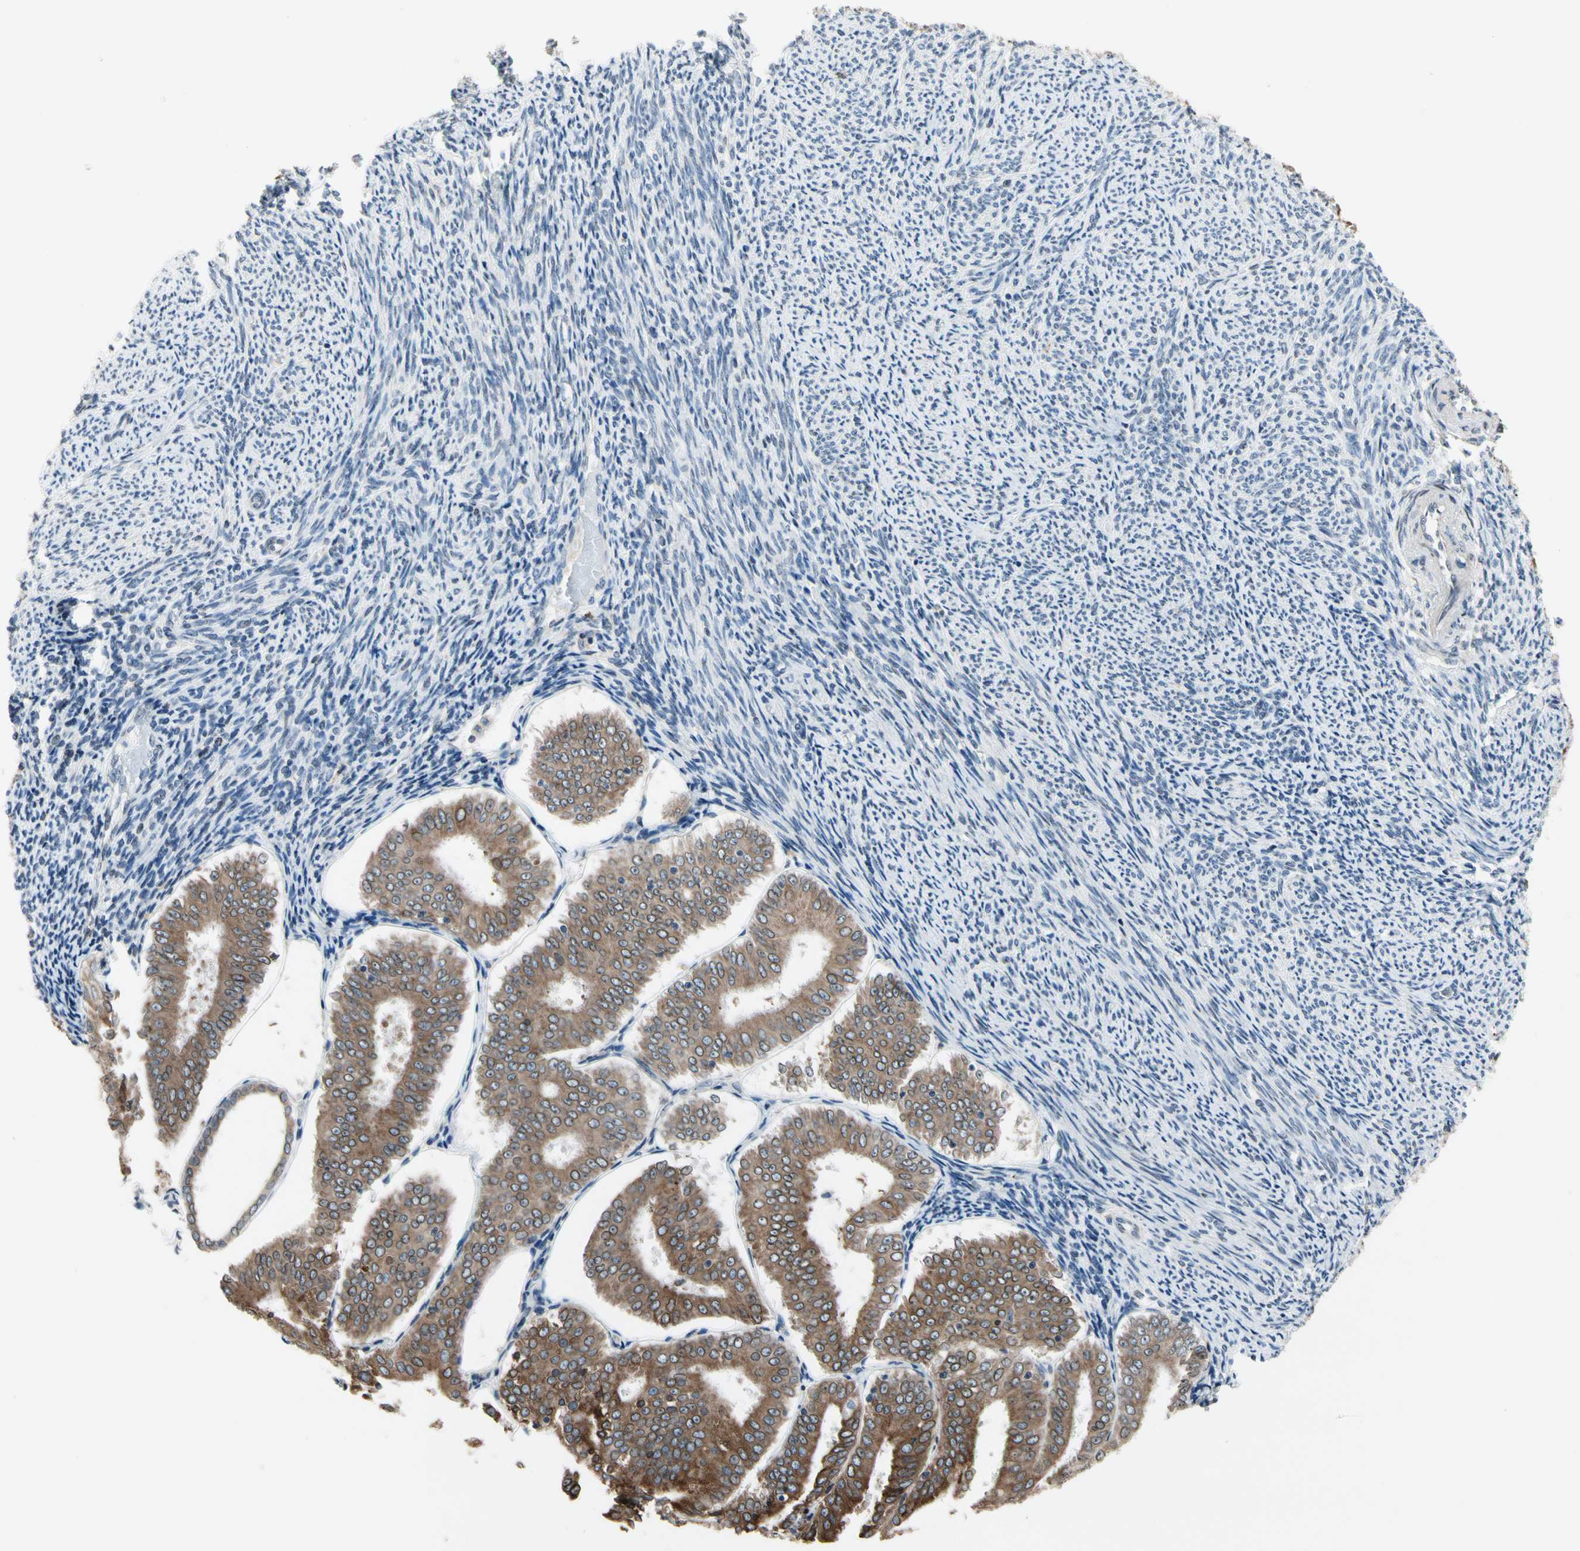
{"staining": {"intensity": "moderate", "quantity": ">75%", "location": "cytoplasmic/membranous"}, "tissue": "endometrial cancer", "cell_type": "Tumor cells", "image_type": "cancer", "snomed": [{"axis": "morphology", "description": "Adenocarcinoma, NOS"}, {"axis": "topography", "description": "Endometrium"}], "caption": "IHC histopathology image of human endometrial adenocarcinoma stained for a protein (brown), which demonstrates medium levels of moderate cytoplasmic/membranous staining in about >75% of tumor cells.", "gene": "TMED7", "patient": {"sex": "female", "age": 63}}